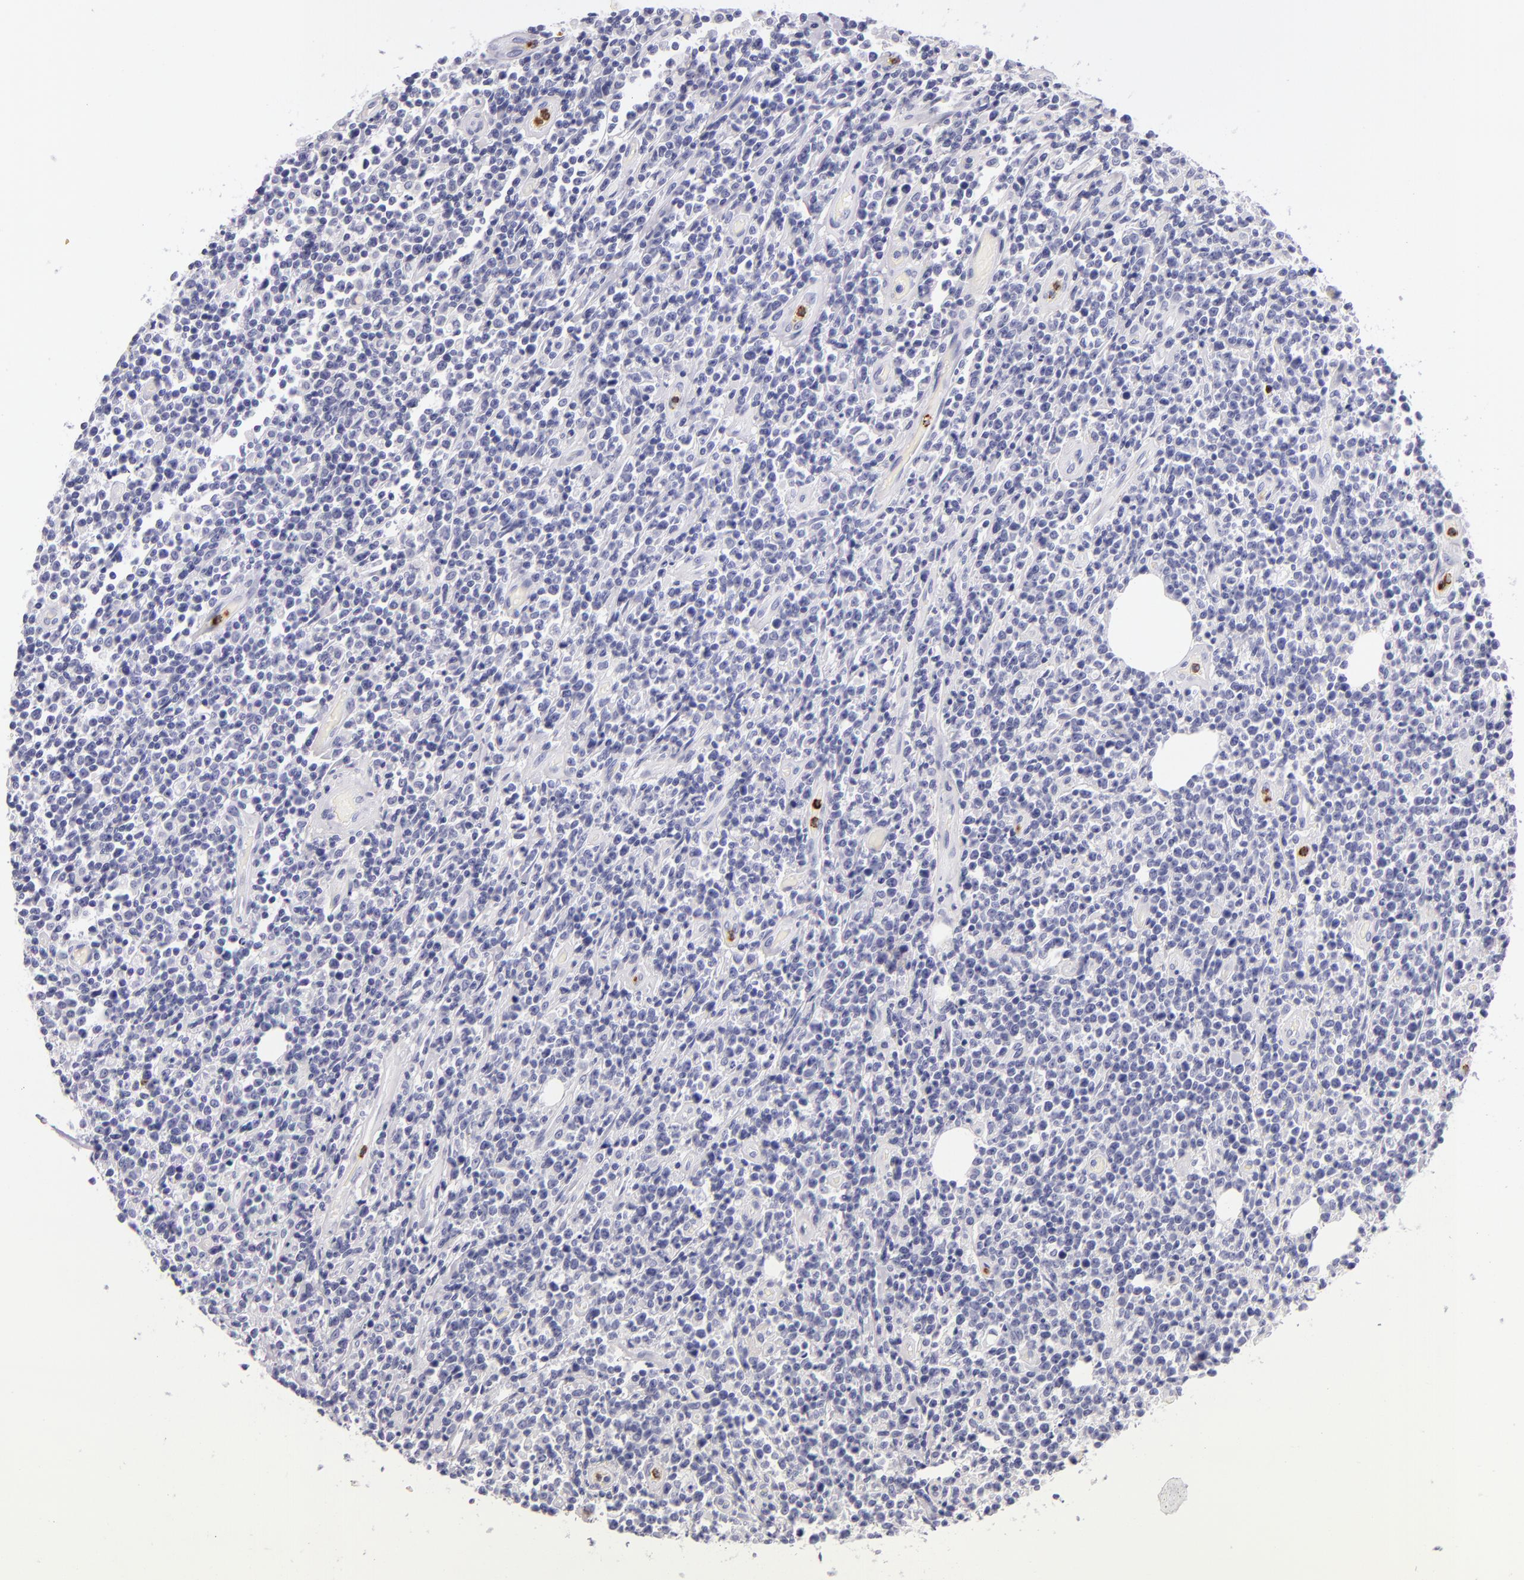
{"staining": {"intensity": "negative", "quantity": "none", "location": "none"}, "tissue": "lymphoma", "cell_type": "Tumor cells", "image_type": "cancer", "snomed": [{"axis": "morphology", "description": "Malignant lymphoma, non-Hodgkin's type, High grade"}, {"axis": "topography", "description": "Colon"}], "caption": "A high-resolution micrograph shows immunohistochemistry staining of lymphoma, which exhibits no significant staining in tumor cells. (DAB (3,3'-diaminobenzidine) IHC with hematoxylin counter stain).", "gene": "CDH3", "patient": {"sex": "male", "age": 82}}